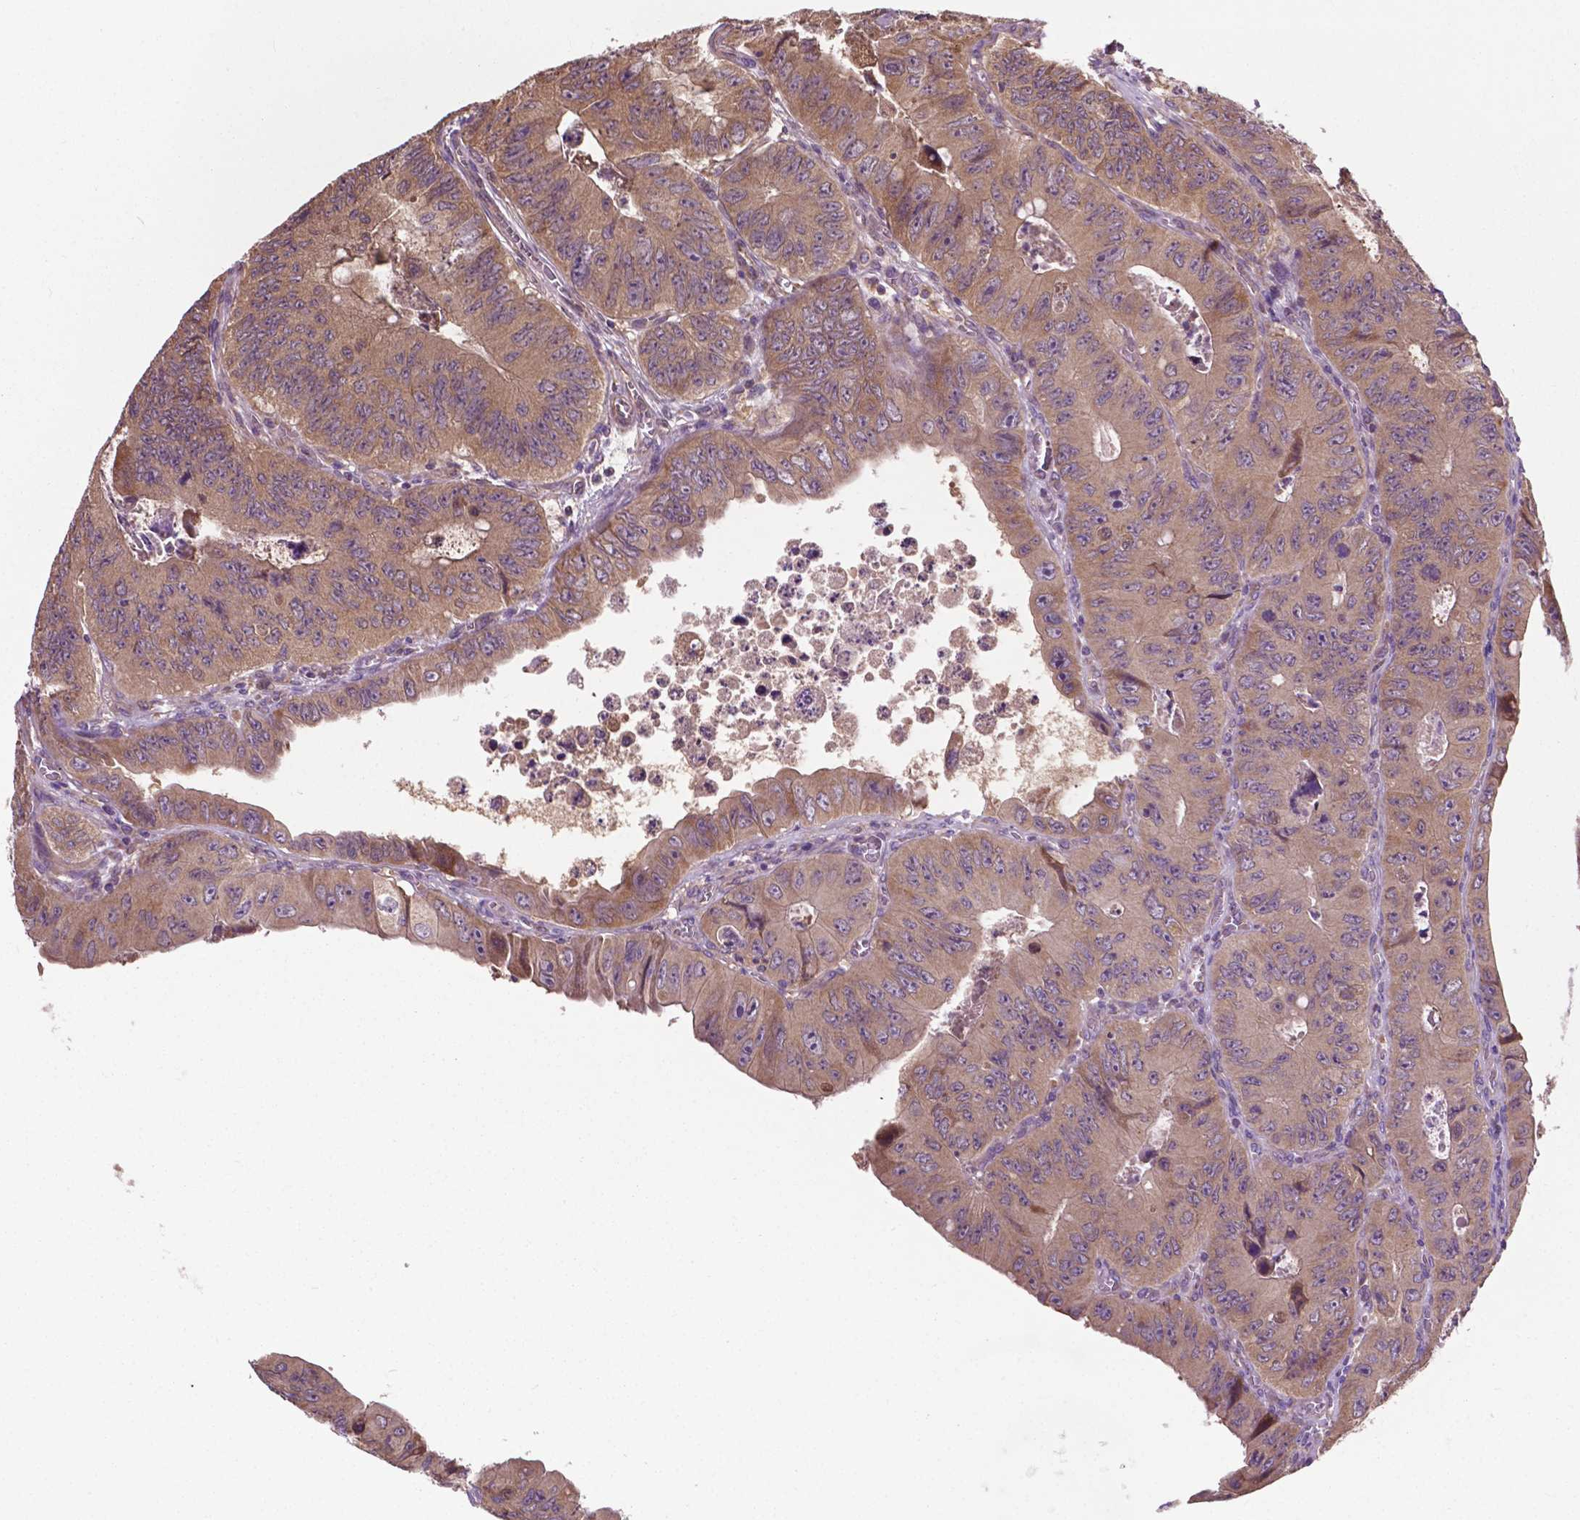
{"staining": {"intensity": "weak", "quantity": ">75%", "location": "cytoplasmic/membranous"}, "tissue": "colorectal cancer", "cell_type": "Tumor cells", "image_type": "cancer", "snomed": [{"axis": "morphology", "description": "Adenocarcinoma, NOS"}, {"axis": "topography", "description": "Colon"}], "caption": "This image demonstrates IHC staining of colorectal cancer, with low weak cytoplasmic/membranous staining in approximately >75% of tumor cells.", "gene": "GJA9", "patient": {"sex": "female", "age": 84}}